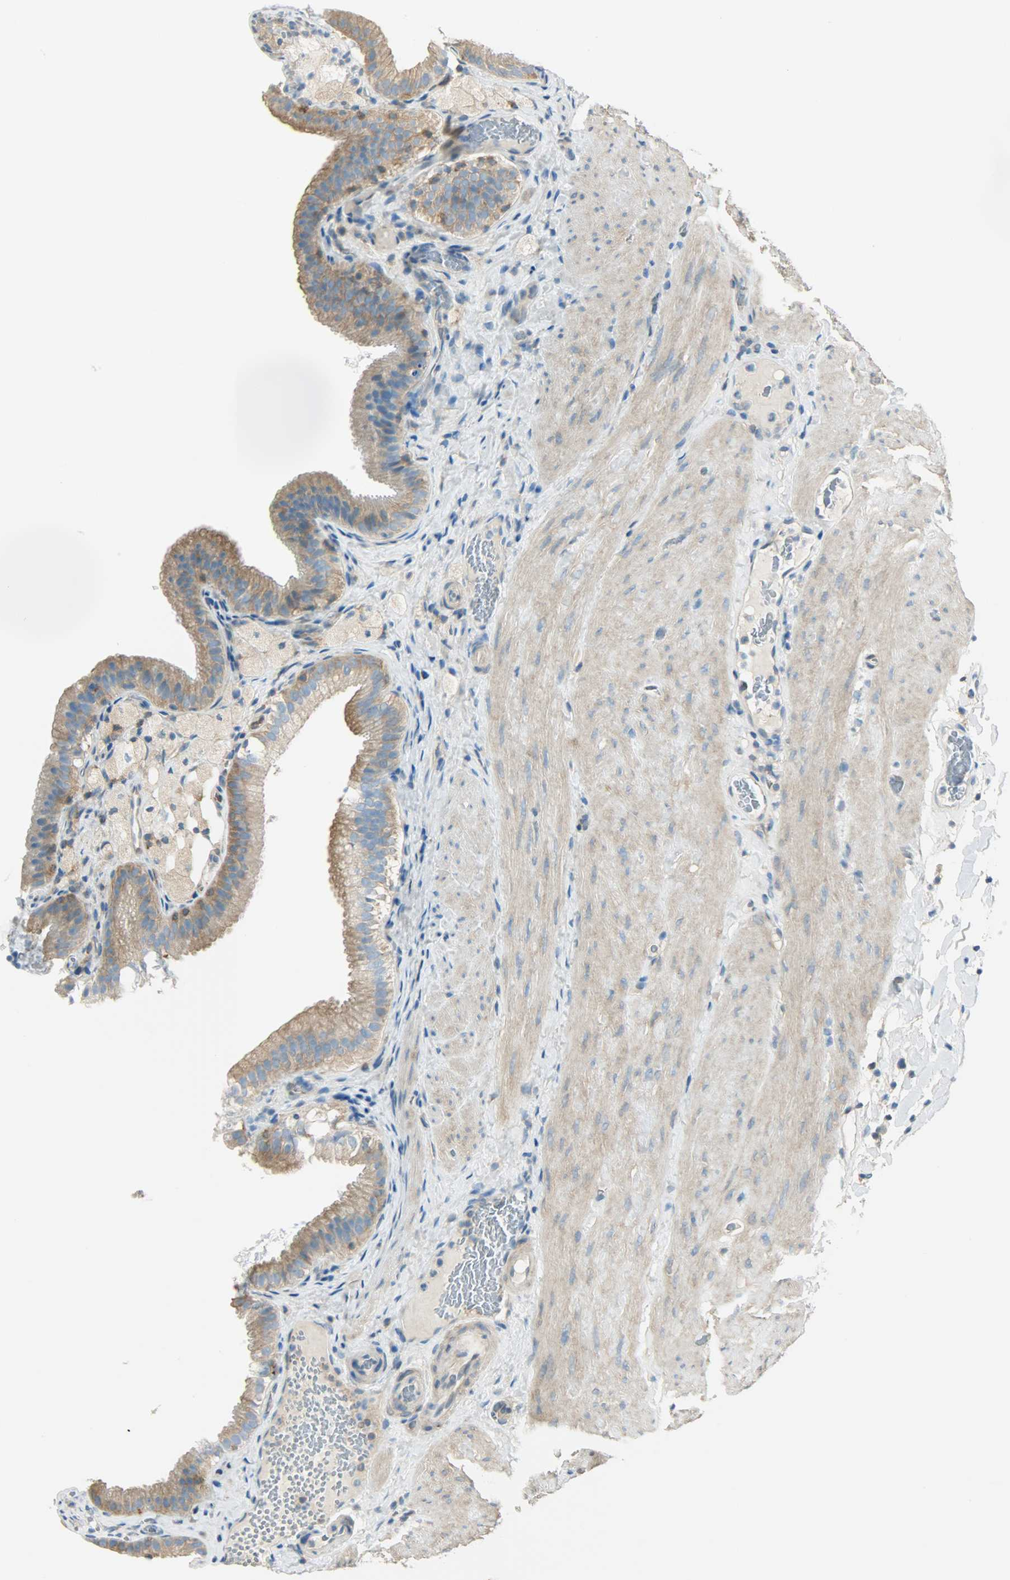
{"staining": {"intensity": "weak", "quantity": ">75%", "location": "cytoplasmic/membranous"}, "tissue": "gallbladder", "cell_type": "Glandular cells", "image_type": "normal", "snomed": [{"axis": "morphology", "description": "Normal tissue, NOS"}, {"axis": "topography", "description": "Gallbladder"}], "caption": "DAB immunohistochemical staining of normal gallbladder displays weak cytoplasmic/membranous protein expression in about >75% of glandular cells.", "gene": "TSC22D2", "patient": {"sex": "female", "age": 24}}